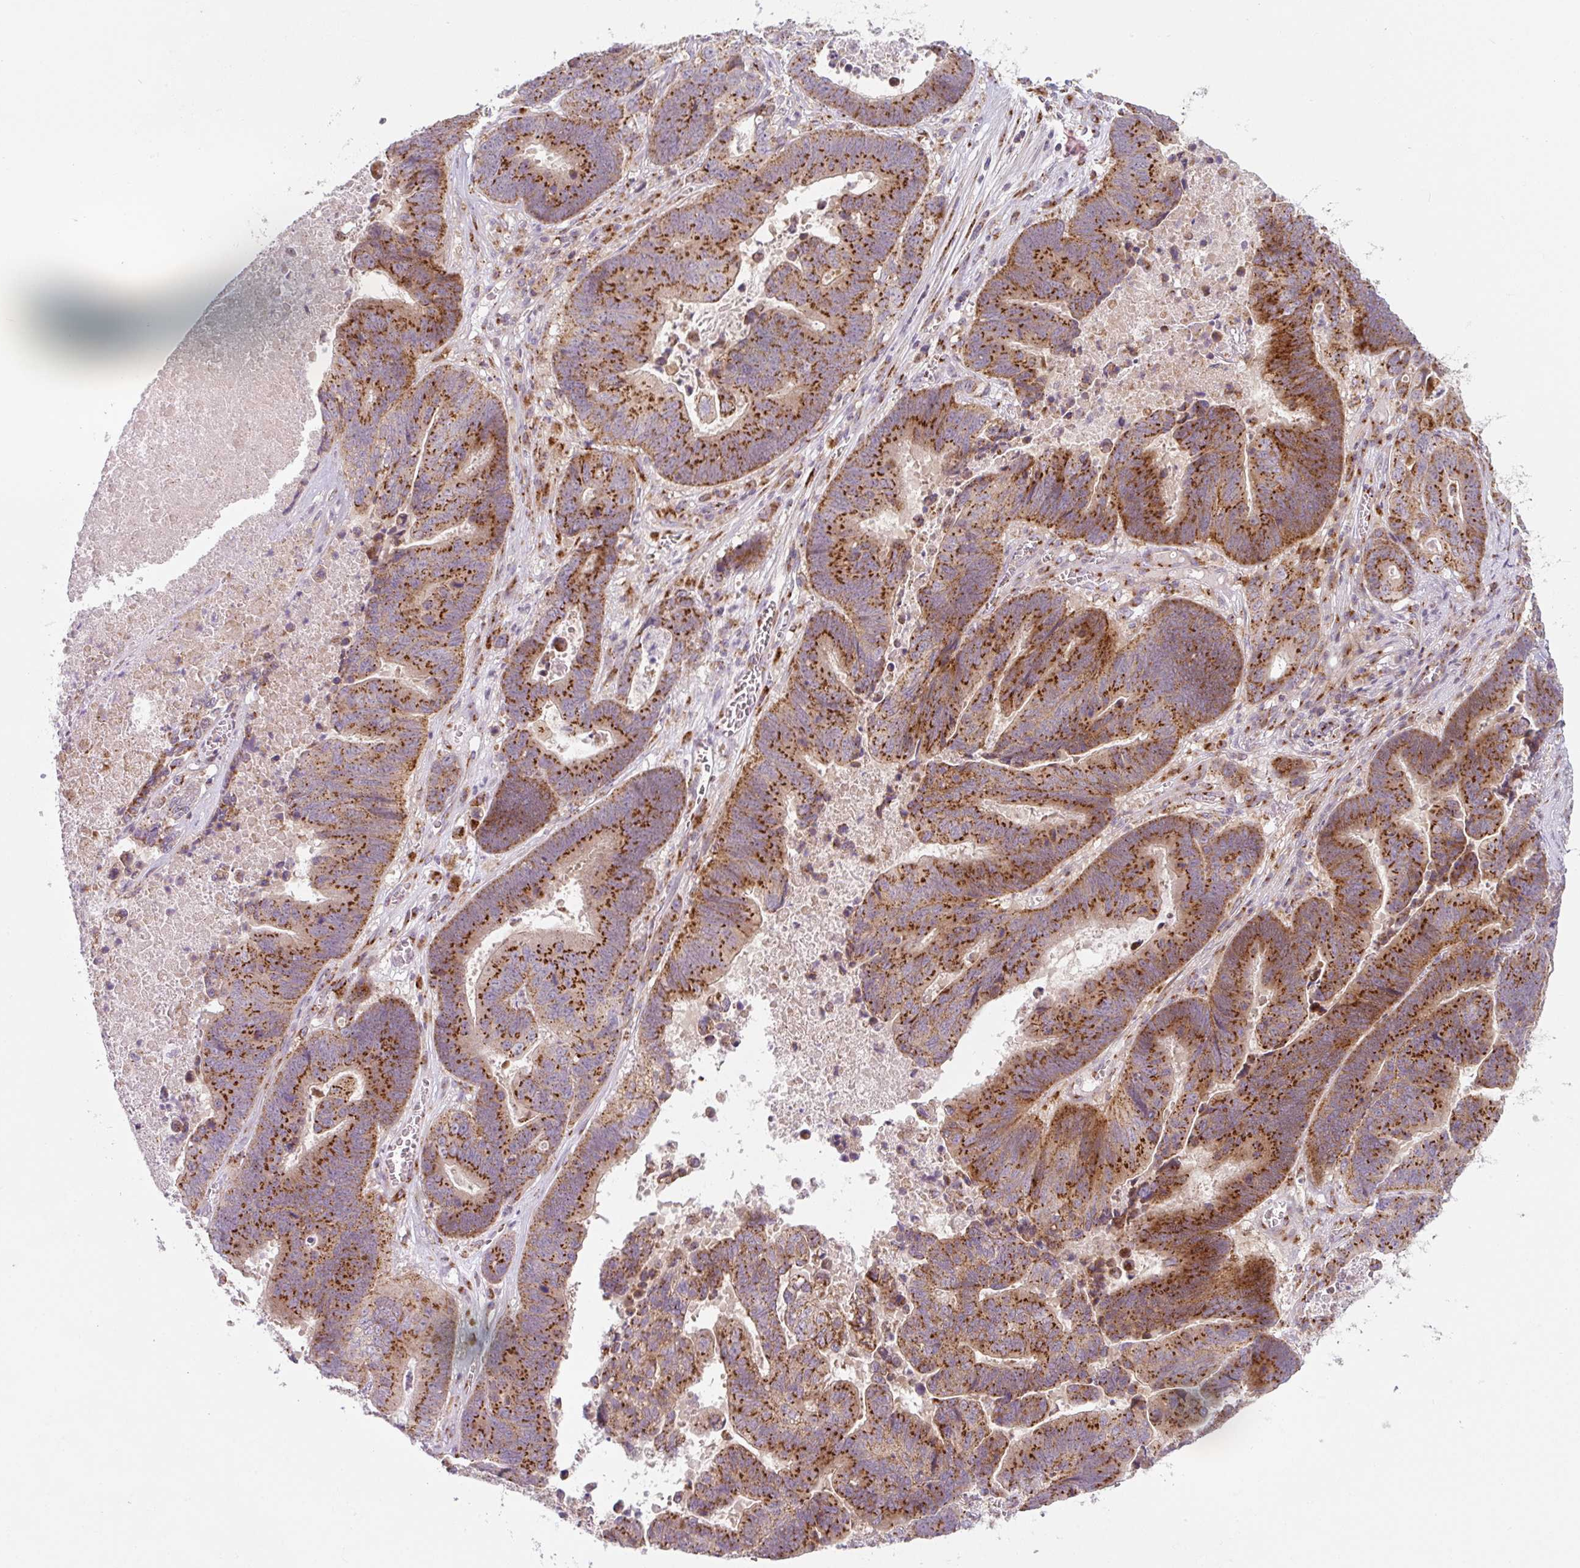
{"staining": {"intensity": "strong", "quantity": ">75%", "location": "cytoplasmic/membranous"}, "tissue": "lung cancer", "cell_type": "Tumor cells", "image_type": "cancer", "snomed": [{"axis": "morphology", "description": "Aneuploidy"}, {"axis": "morphology", "description": "Adenocarcinoma, NOS"}, {"axis": "morphology", "description": "Adenocarcinoma primary or metastatic"}, {"axis": "topography", "description": "Lung"}], "caption": "DAB immunohistochemical staining of adenocarcinoma (lung) exhibits strong cytoplasmic/membranous protein staining in about >75% of tumor cells.", "gene": "GVQW3", "patient": {"sex": "female", "age": 75}}